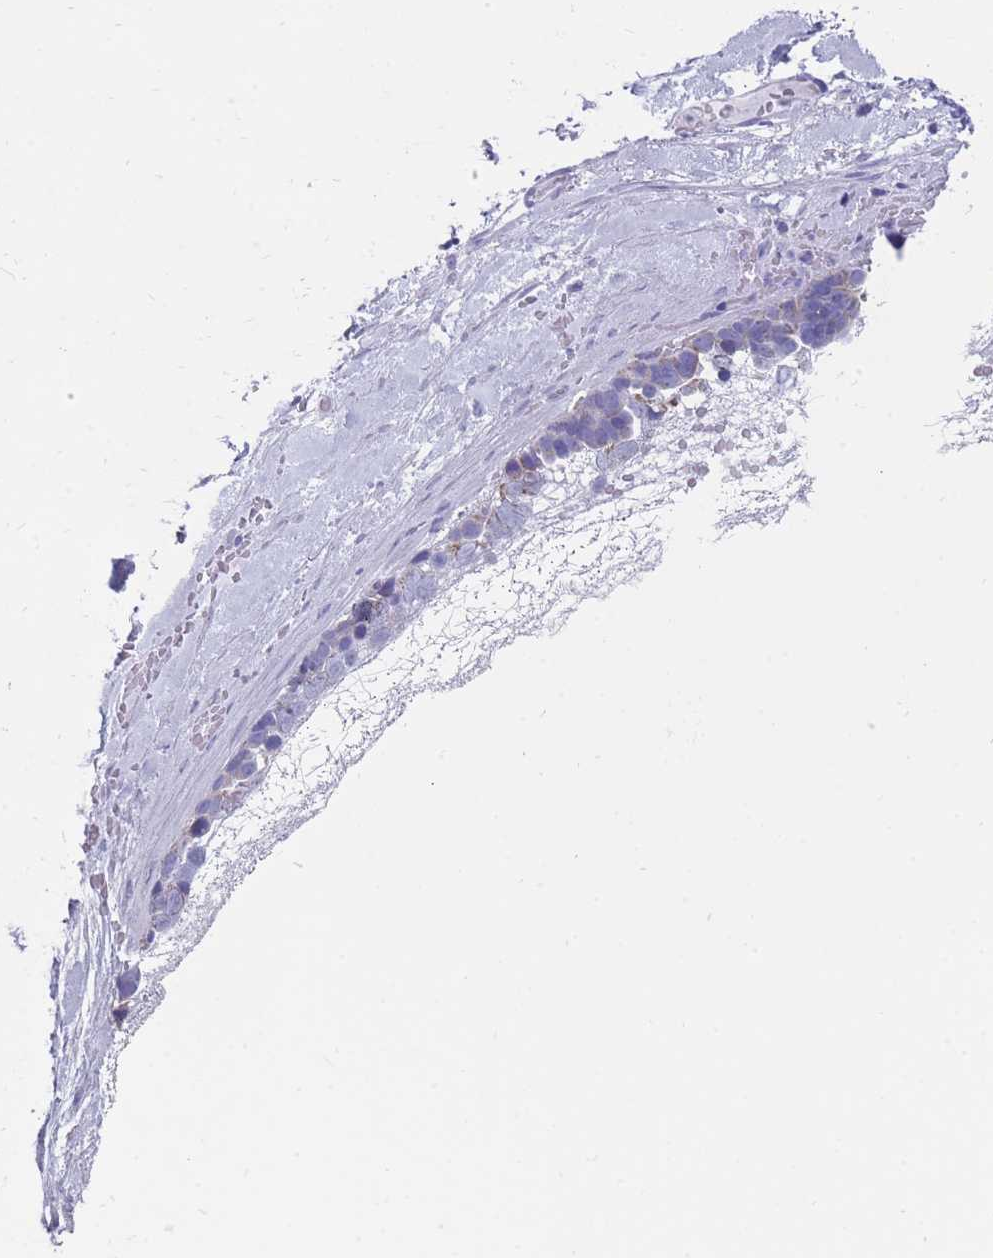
{"staining": {"intensity": "weak", "quantity": "<25%", "location": "cytoplasmic/membranous"}, "tissue": "ovarian cancer", "cell_type": "Tumor cells", "image_type": "cancer", "snomed": [{"axis": "morphology", "description": "Cystadenocarcinoma, serous, NOS"}, {"axis": "topography", "description": "Ovary"}], "caption": "Immunohistochemical staining of ovarian cancer (serous cystadenocarcinoma) reveals no significant expression in tumor cells.", "gene": "INTS2", "patient": {"sex": "female", "age": 54}}